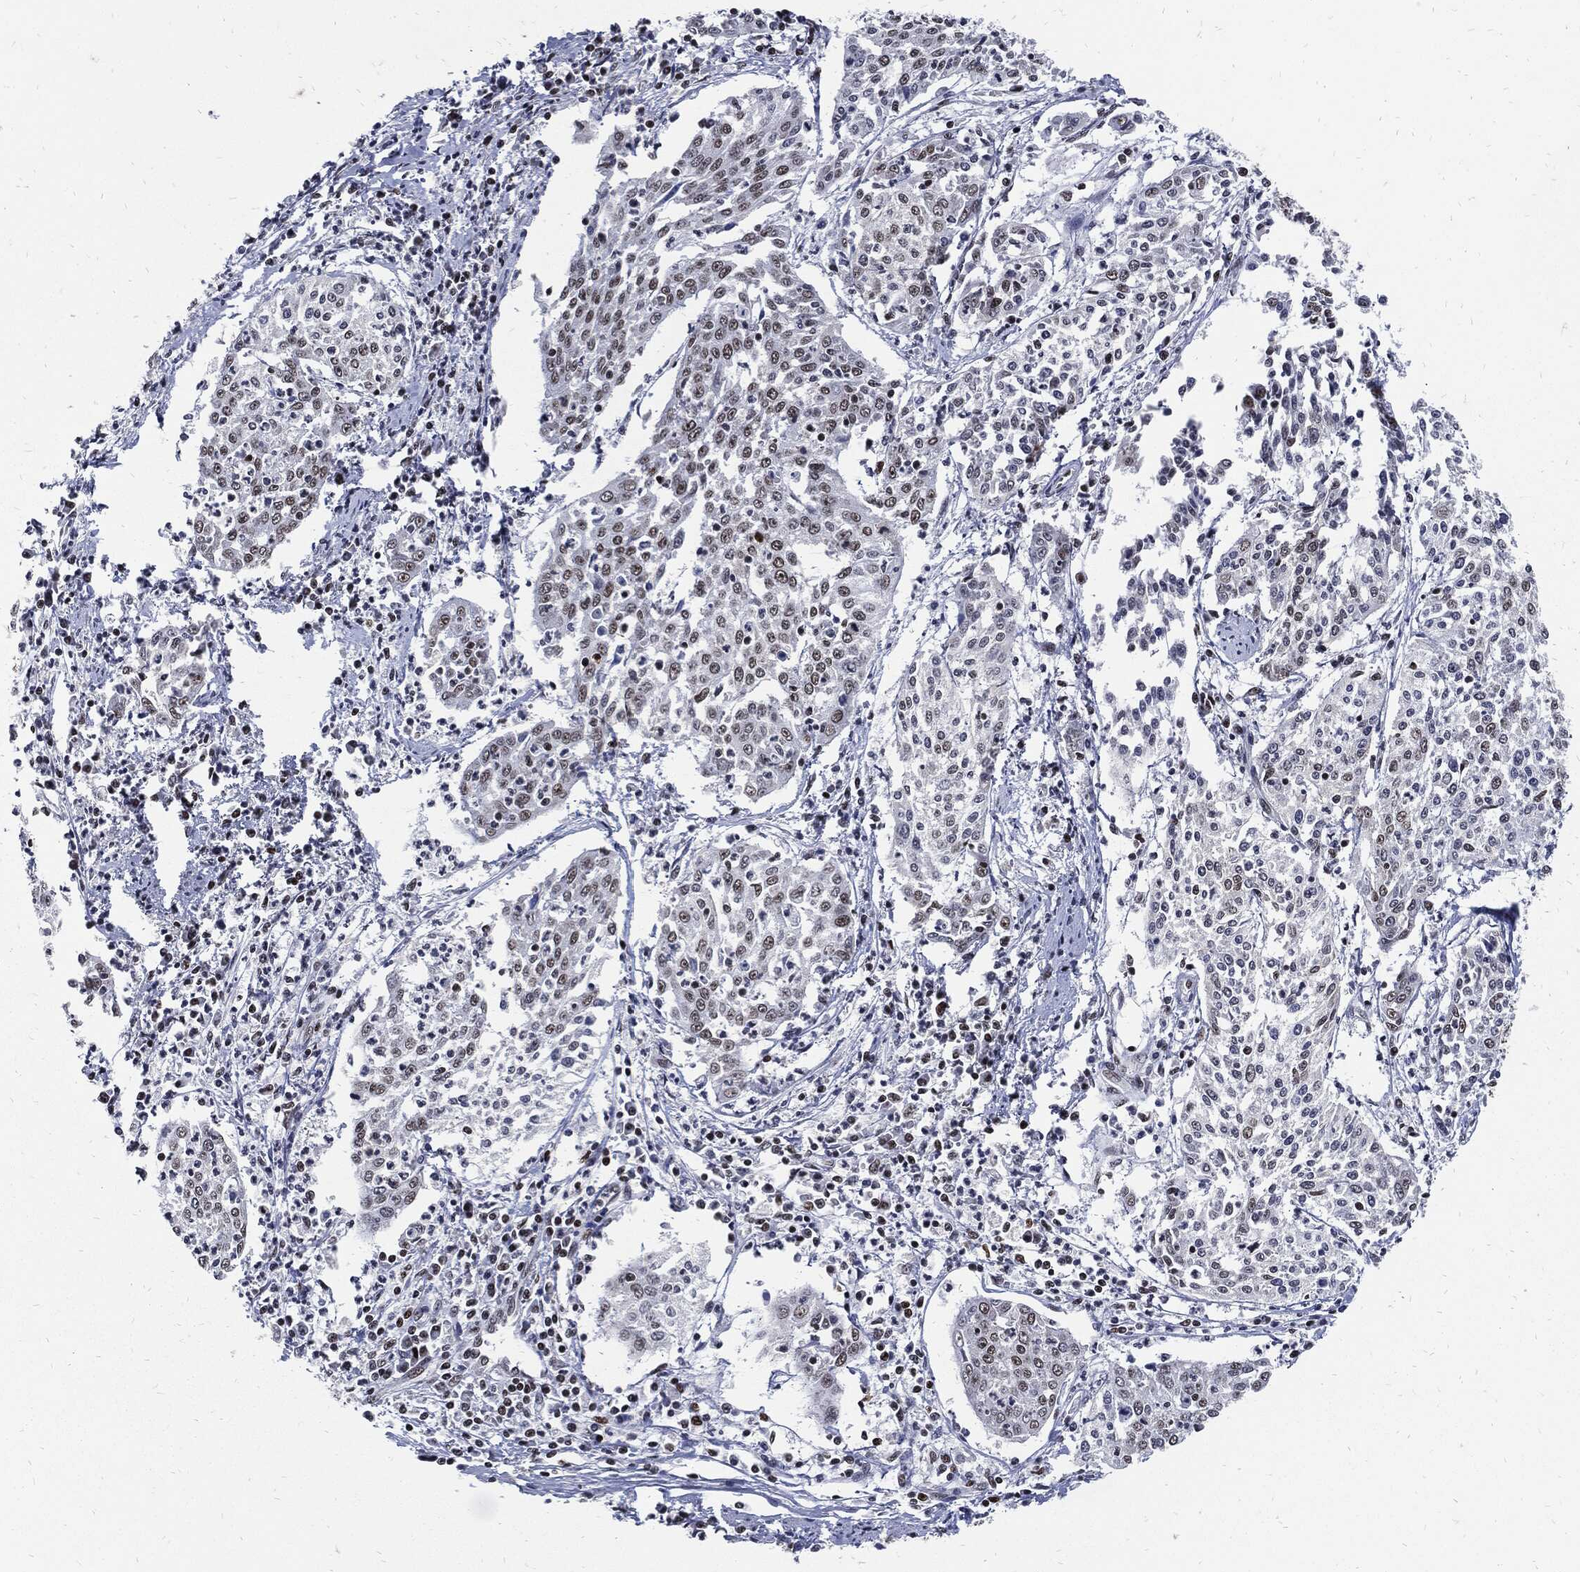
{"staining": {"intensity": "negative", "quantity": "none", "location": "none"}, "tissue": "cervical cancer", "cell_type": "Tumor cells", "image_type": "cancer", "snomed": [{"axis": "morphology", "description": "Squamous cell carcinoma, NOS"}, {"axis": "topography", "description": "Cervix"}], "caption": "Cervical cancer (squamous cell carcinoma) was stained to show a protein in brown. There is no significant expression in tumor cells. (DAB IHC, high magnification).", "gene": "TERF2", "patient": {"sex": "female", "age": 41}}